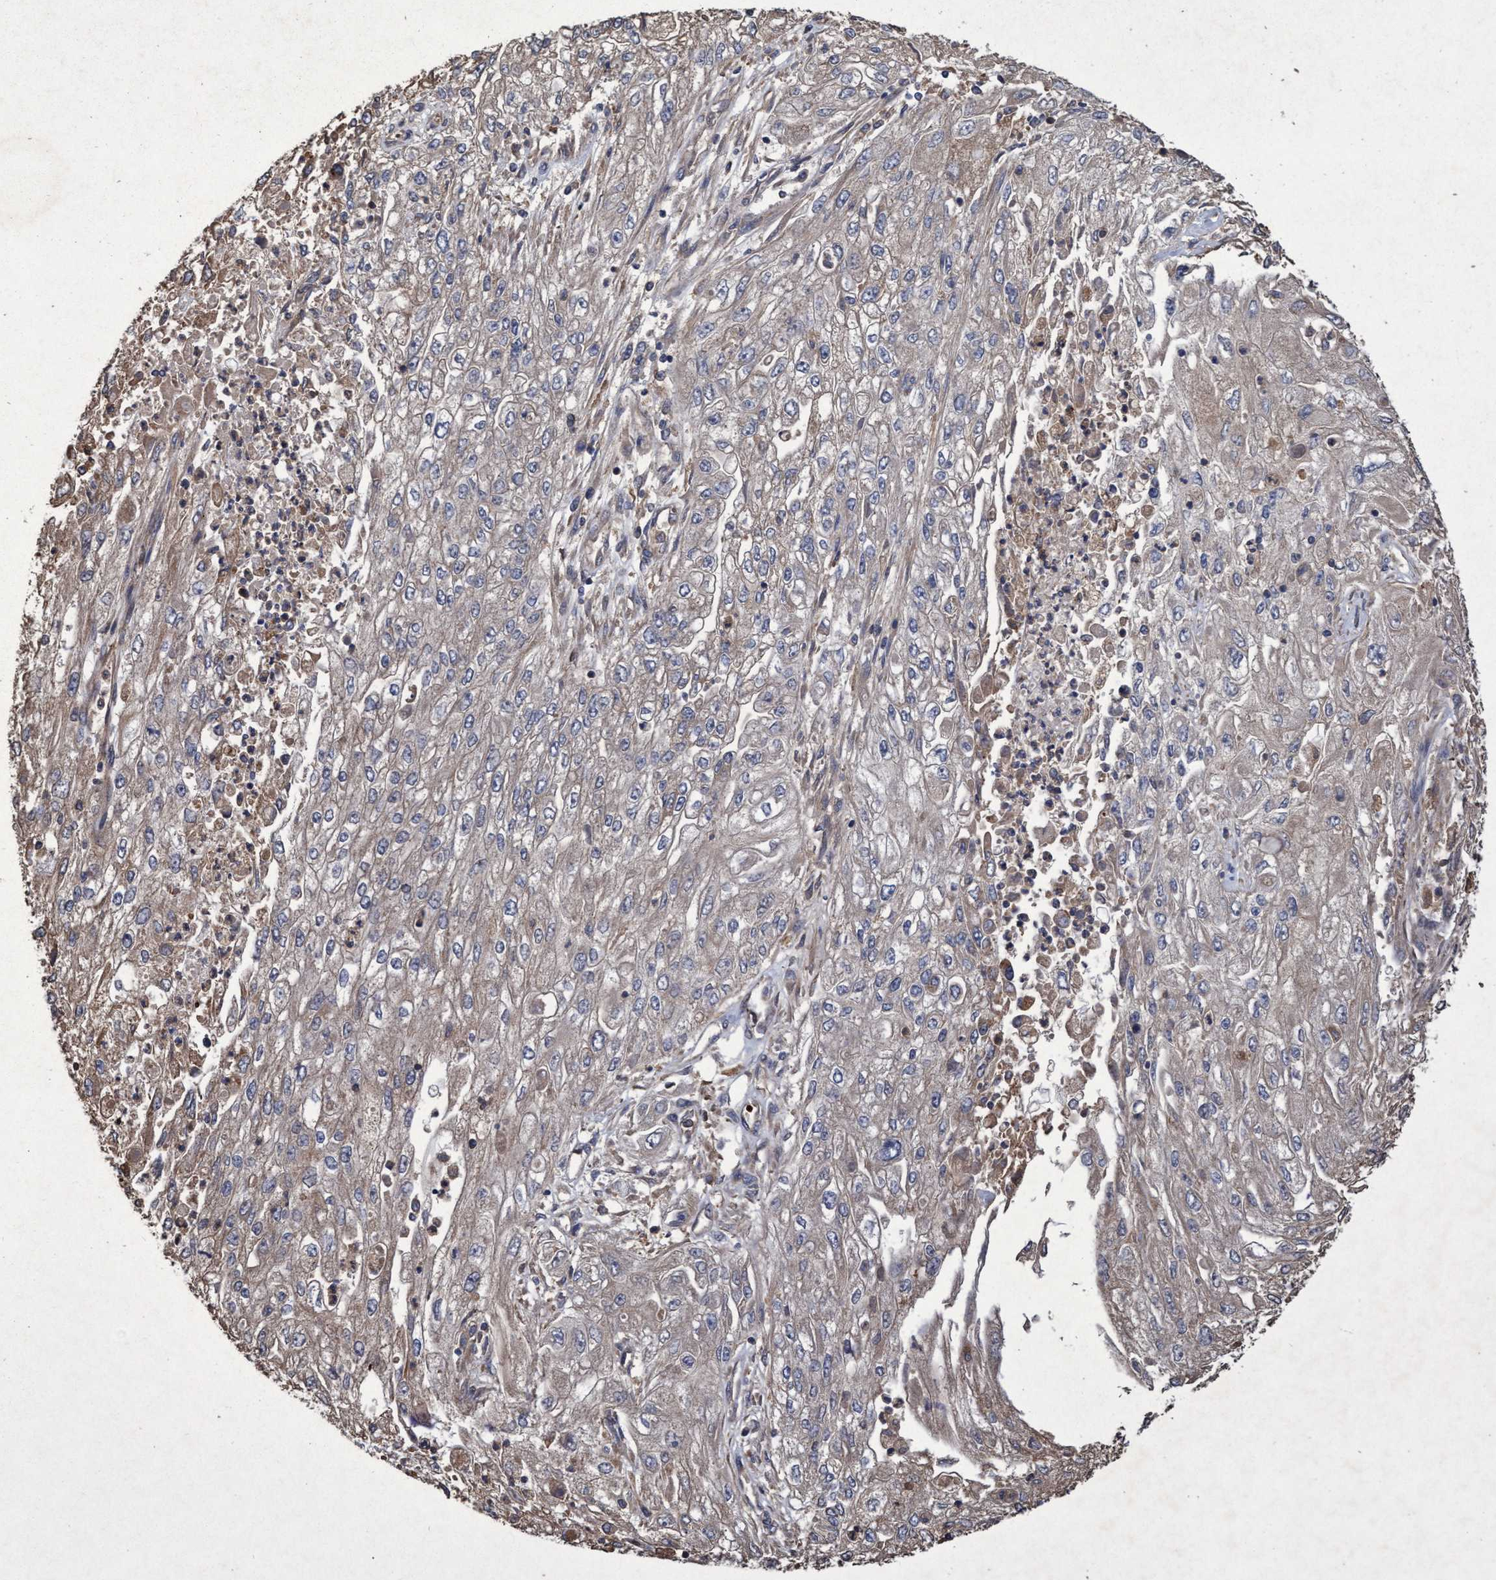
{"staining": {"intensity": "weak", "quantity": "<25%", "location": "cytoplasmic/membranous"}, "tissue": "endometrial cancer", "cell_type": "Tumor cells", "image_type": "cancer", "snomed": [{"axis": "morphology", "description": "Adenocarcinoma, NOS"}, {"axis": "topography", "description": "Endometrium"}], "caption": "High magnification brightfield microscopy of endometrial cancer (adenocarcinoma) stained with DAB (brown) and counterstained with hematoxylin (blue): tumor cells show no significant positivity. Nuclei are stained in blue.", "gene": "CHMP6", "patient": {"sex": "female", "age": 49}}